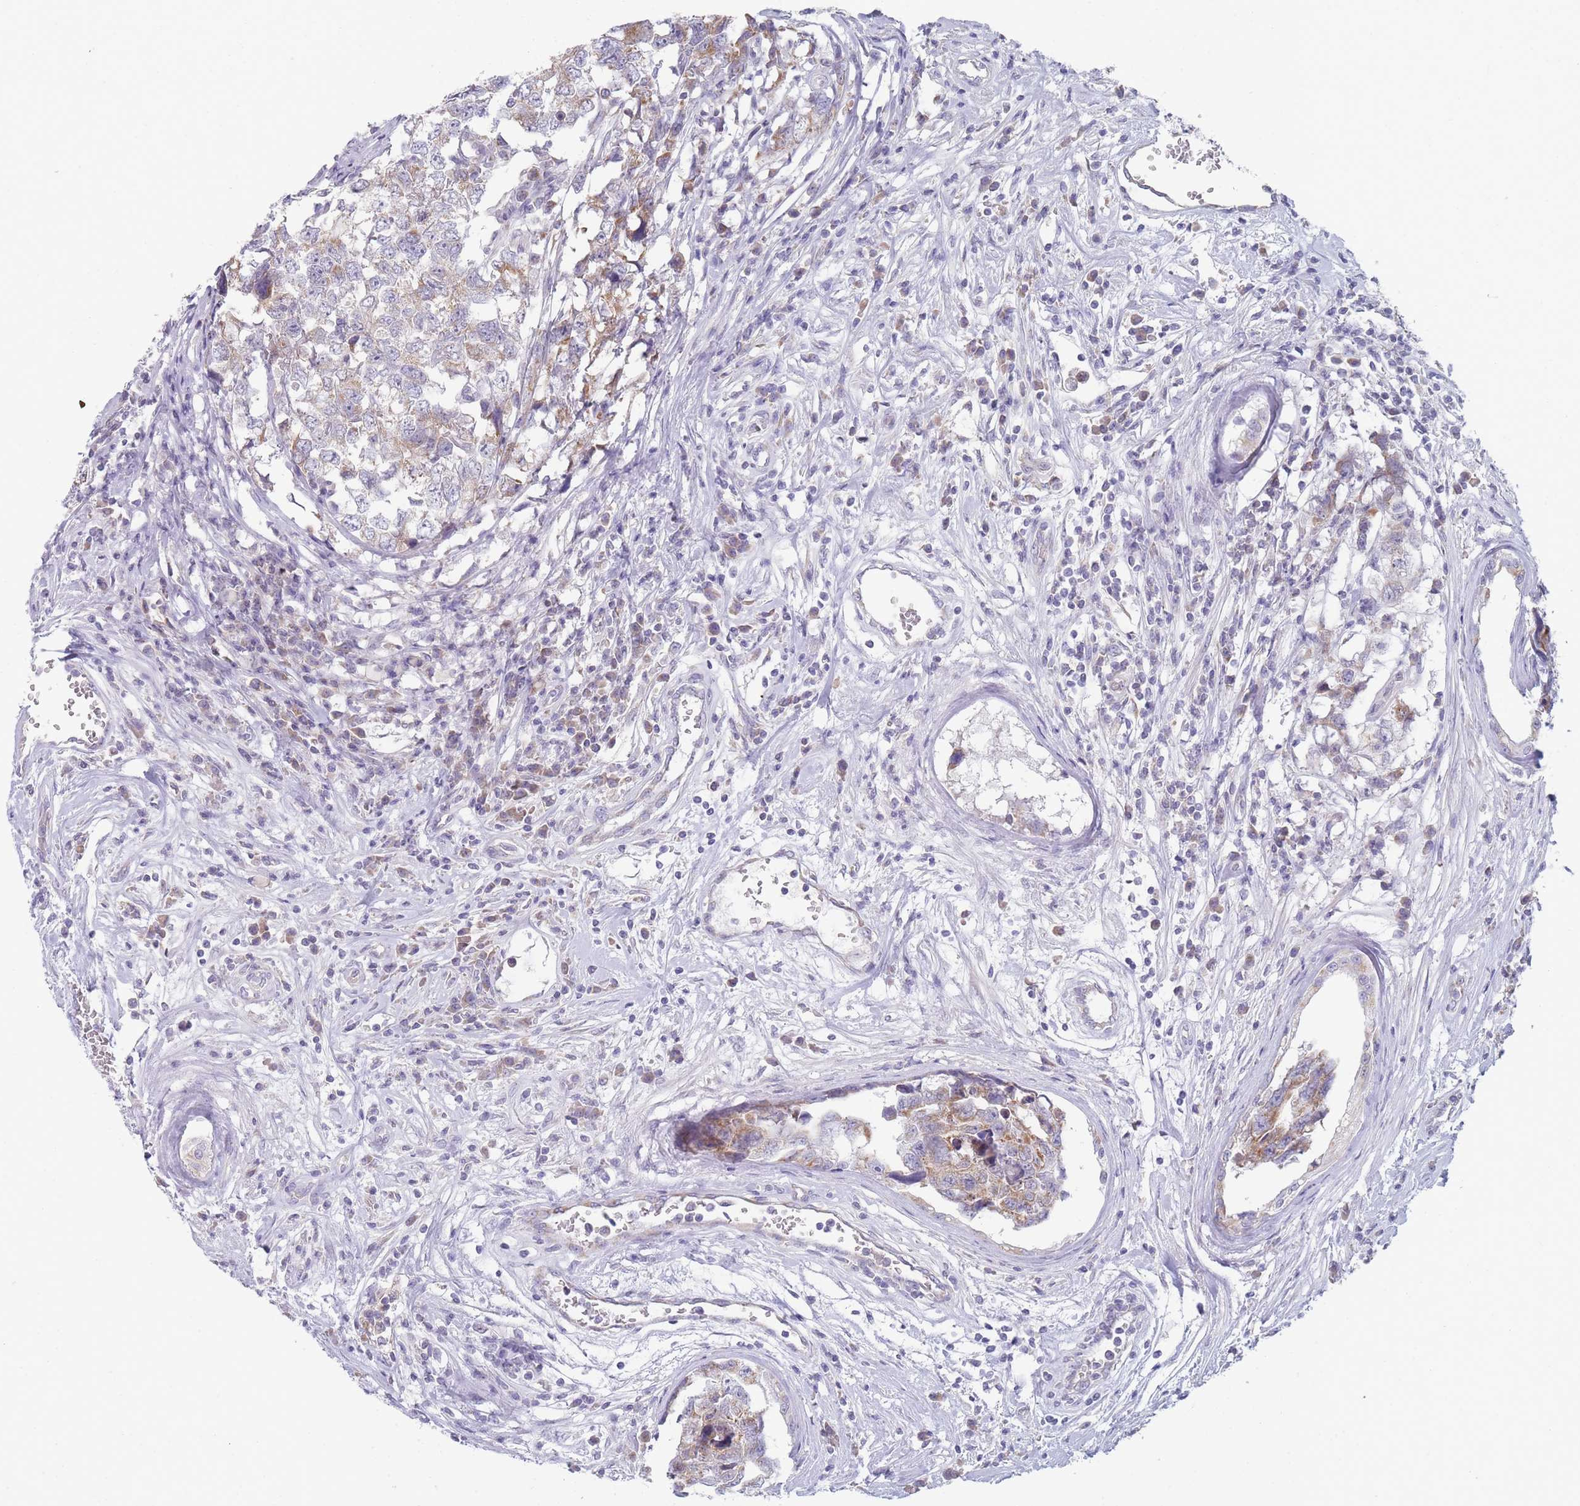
{"staining": {"intensity": "moderate", "quantity": "<25%", "location": "cytoplasmic/membranous"}, "tissue": "testis cancer", "cell_type": "Tumor cells", "image_type": "cancer", "snomed": [{"axis": "morphology", "description": "Carcinoma, Embryonal, NOS"}, {"axis": "topography", "description": "Testis"}], "caption": "Immunohistochemical staining of human embryonal carcinoma (testis) exhibits moderate cytoplasmic/membranous protein expression in approximately <25% of tumor cells.", "gene": "MRPS14", "patient": {"sex": "male", "age": 22}}